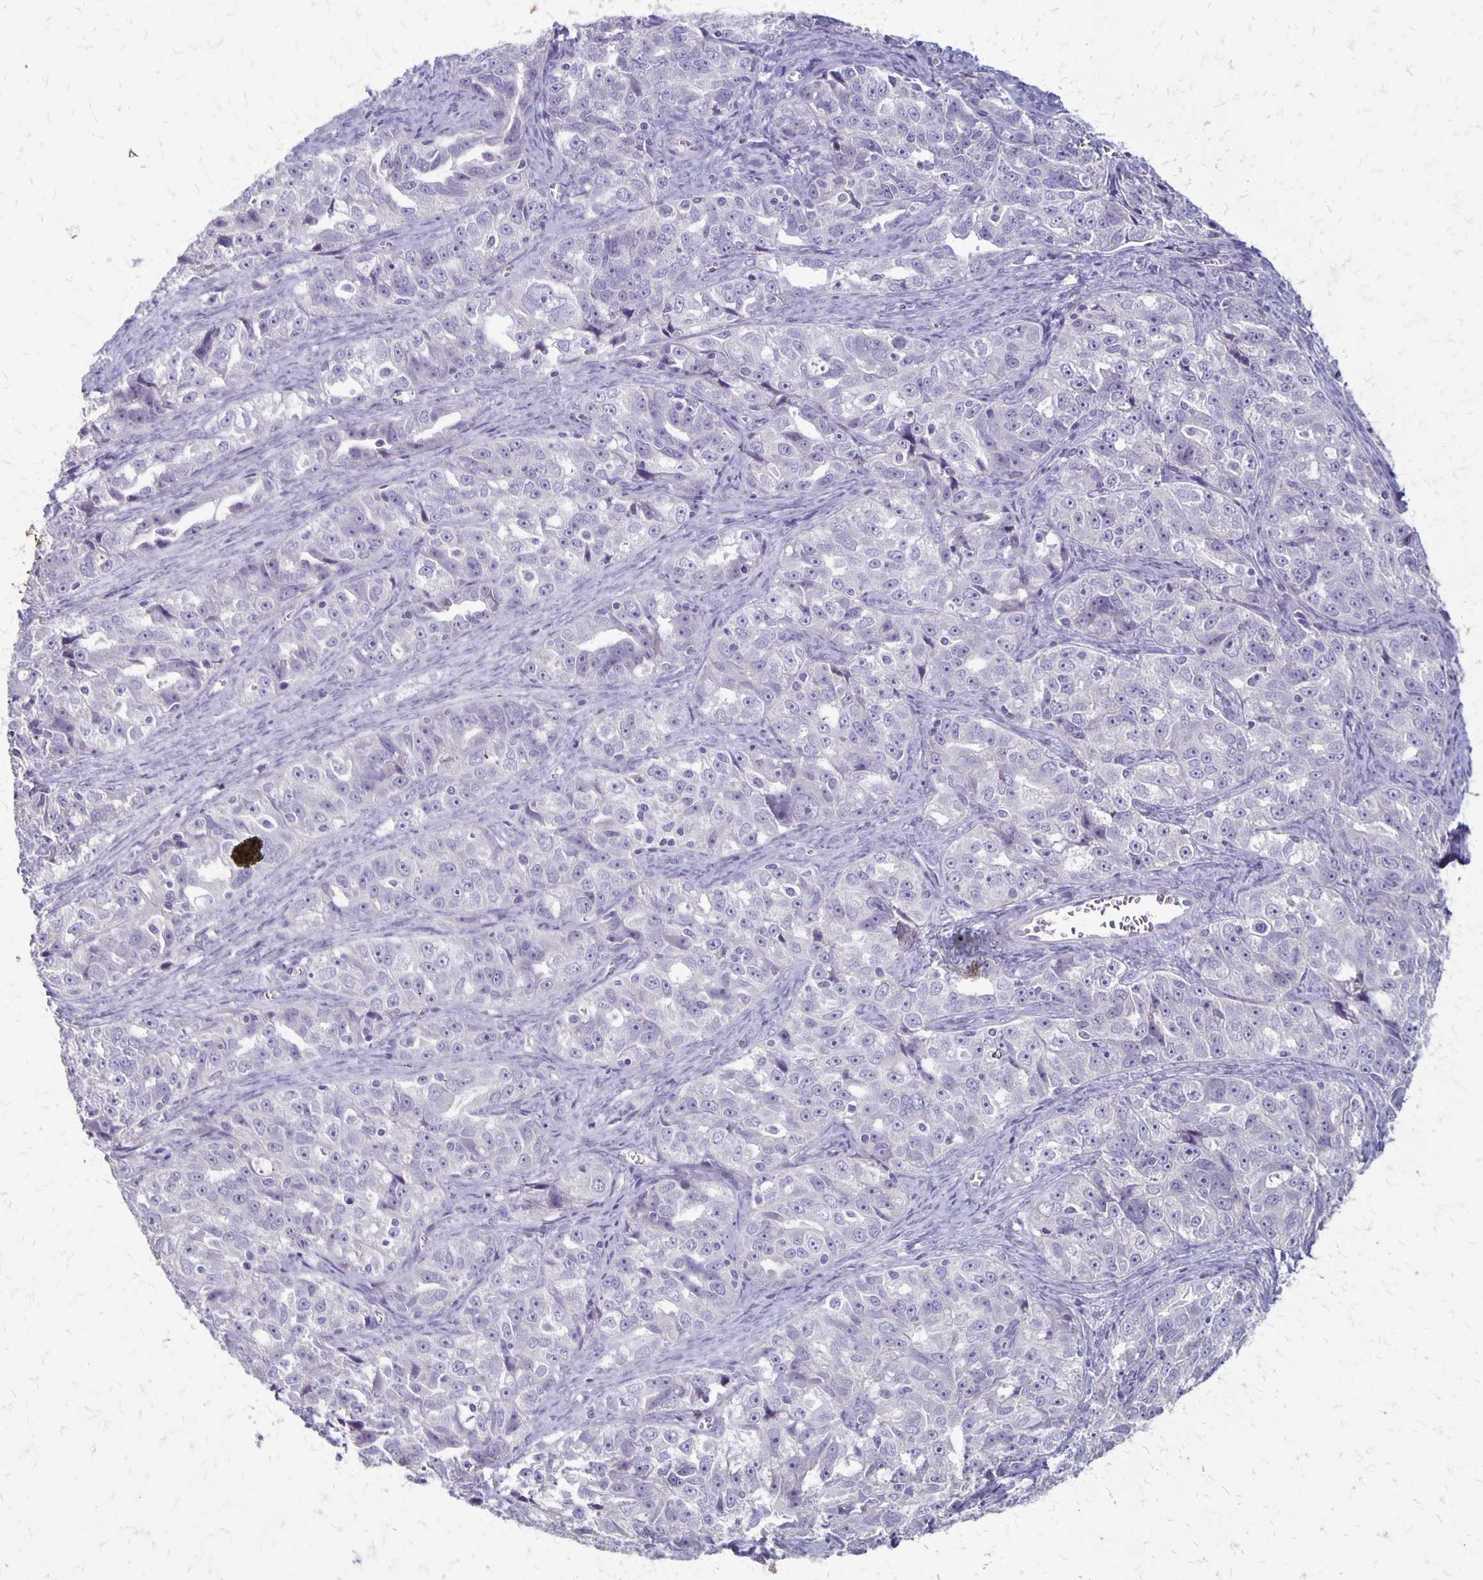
{"staining": {"intensity": "negative", "quantity": "none", "location": "none"}, "tissue": "ovarian cancer", "cell_type": "Tumor cells", "image_type": "cancer", "snomed": [{"axis": "morphology", "description": "Cystadenocarcinoma, serous, NOS"}, {"axis": "topography", "description": "Ovary"}], "caption": "IHC micrograph of ovarian cancer stained for a protein (brown), which exhibits no expression in tumor cells.", "gene": "SEPTIN5", "patient": {"sex": "female", "age": 51}}